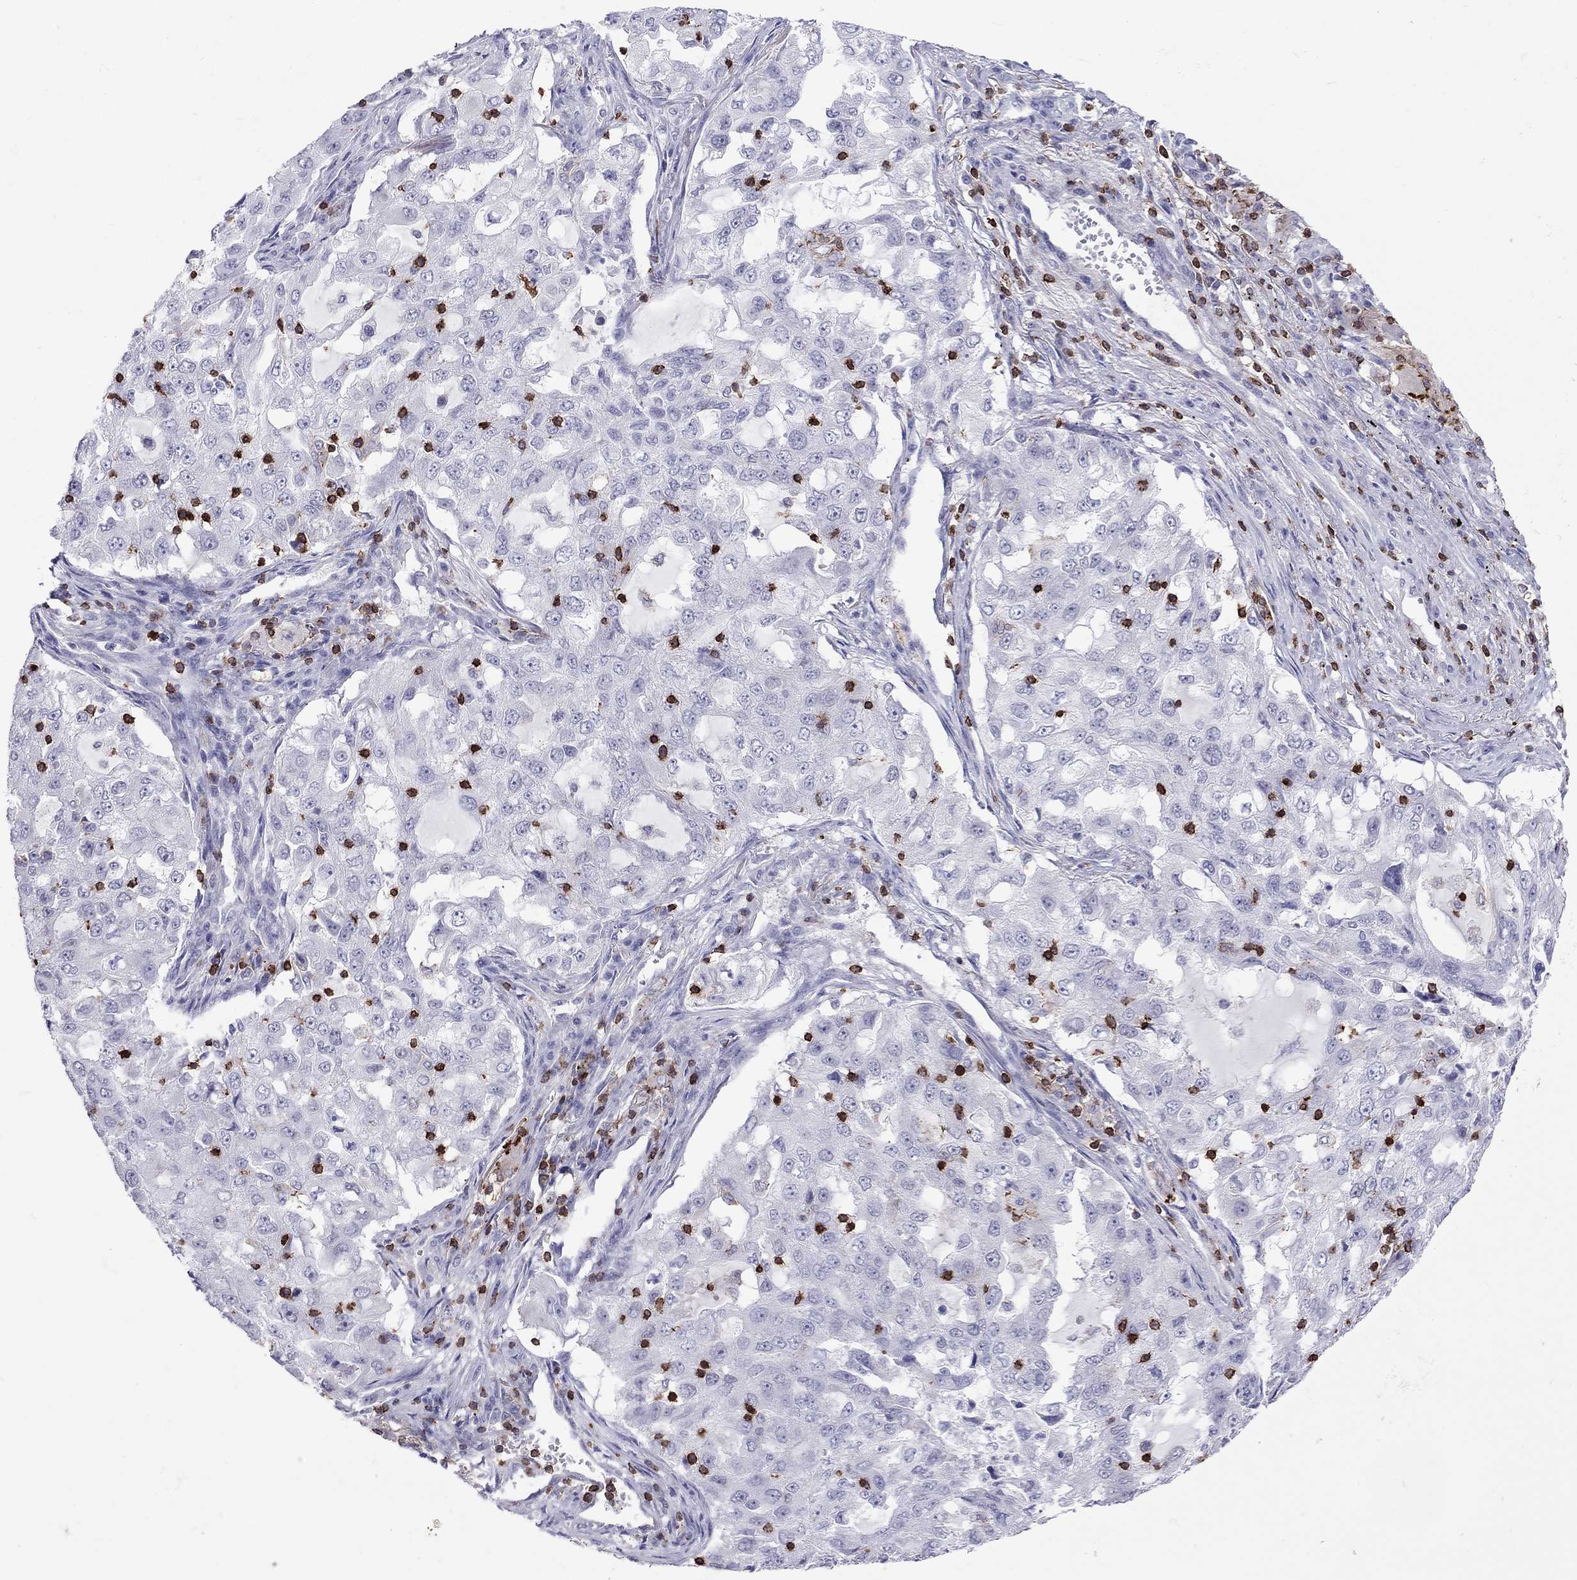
{"staining": {"intensity": "negative", "quantity": "none", "location": "none"}, "tissue": "lung cancer", "cell_type": "Tumor cells", "image_type": "cancer", "snomed": [{"axis": "morphology", "description": "Adenocarcinoma, NOS"}, {"axis": "topography", "description": "Lung"}], "caption": "Immunohistochemistry (IHC) of adenocarcinoma (lung) exhibits no staining in tumor cells.", "gene": "MND1", "patient": {"sex": "female", "age": 61}}